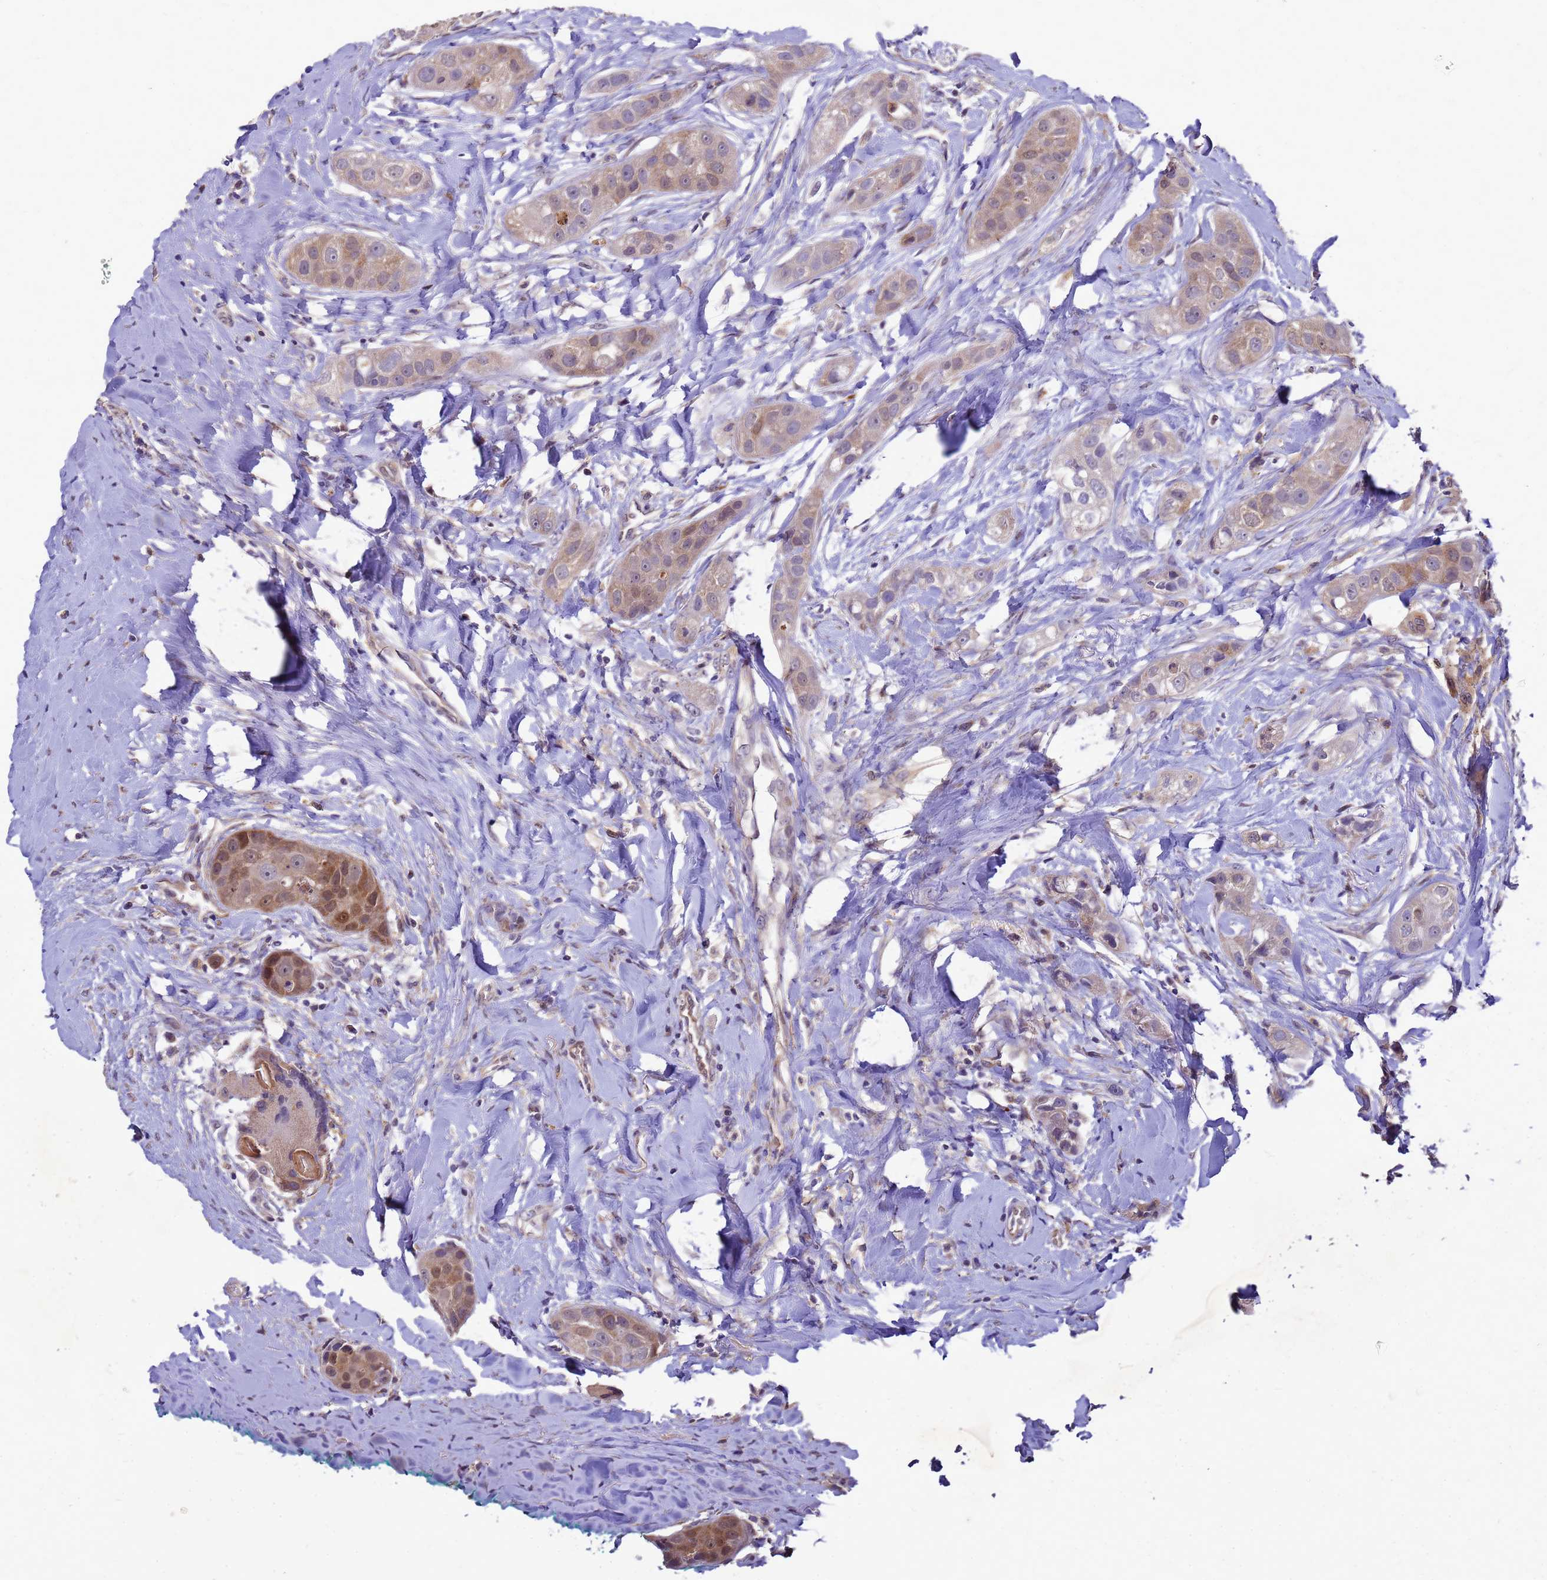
{"staining": {"intensity": "moderate", "quantity": "25%-75%", "location": "cytoplasmic/membranous,nuclear"}, "tissue": "head and neck cancer", "cell_type": "Tumor cells", "image_type": "cancer", "snomed": [{"axis": "morphology", "description": "Normal tissue, NOS"}, {"axis": "morphology", "description": "Squamous cell carcinoma, NOS"}, {"axis": "topography", "description": "Skeletal muscle"}, {"axis": "topography", "description": "Head-Neck"}], "caption": "Tumor cells reveal medium levels of moderate cytoplasmic/membranous and nuclear positivity in approximately 25%-75% of cells in human squamous cell carcinoma (head and neck). The staining was performed using DAB to visualize the protein expression in brown, while the nuclei were stained in blue with hematoxylin (Magnification: 20x).", "gene": "EIF4EBP3", "patient": {"sex": "male", "age": 51}}